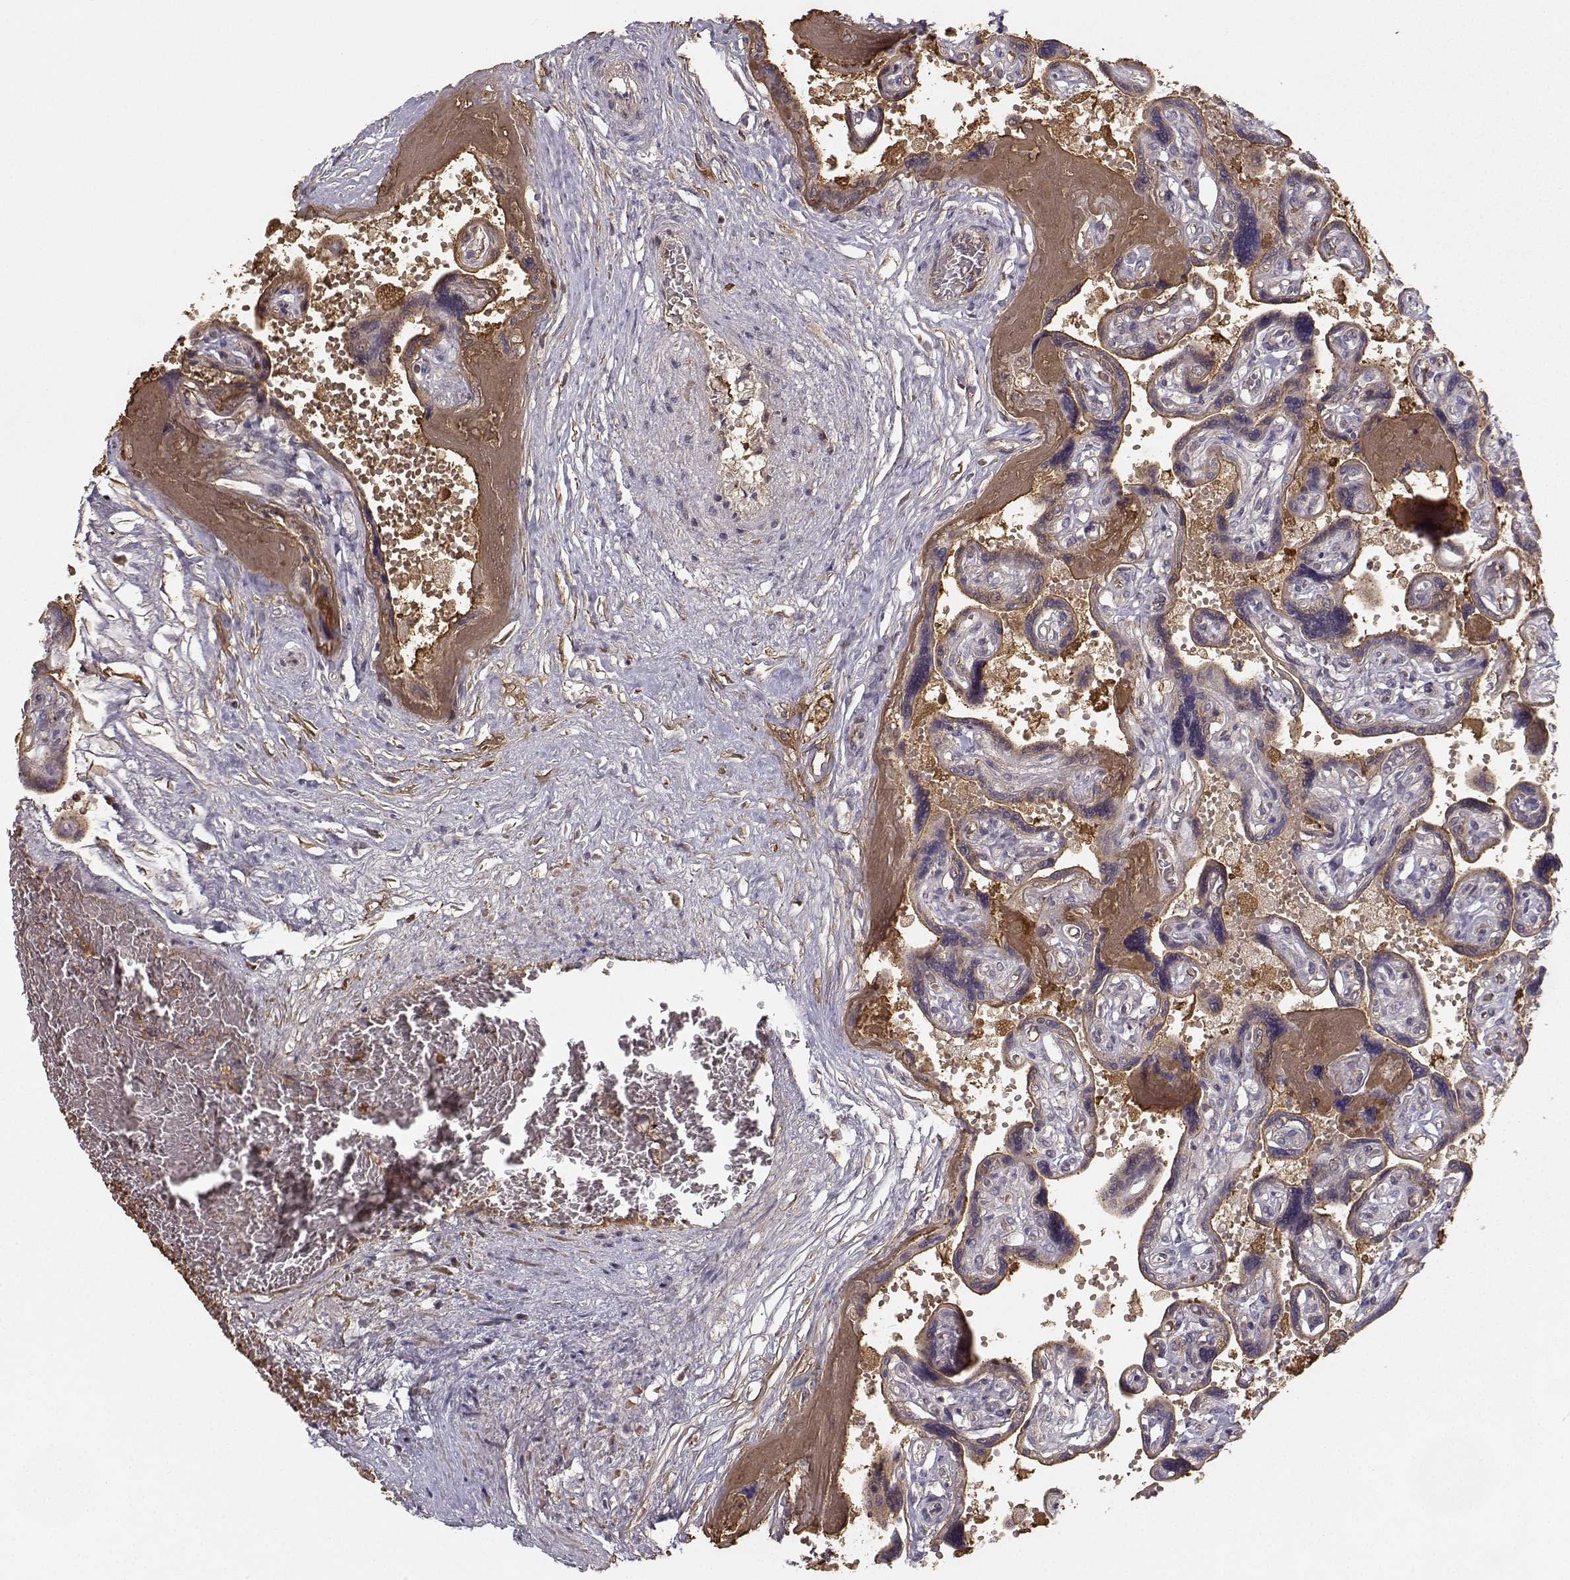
{"staining": {"intensity": "weak", "quantity": "<25%", "location": "cytoplasmic/membranous"}, "tissue": "placenta", "cell_type": "Decidual cells", "image_type": "normal", "snomed": [{"axis": "morphology", "description": "Normal tissue, NOS"}, {"axis": "topography", "description": "Placenta"}], "caption": "Immunohistochemistry of normal human placenta demonstrates no expression in decidual cells.", "gene": "WNT6", "patient": {"sex": "female", "age": 32}}